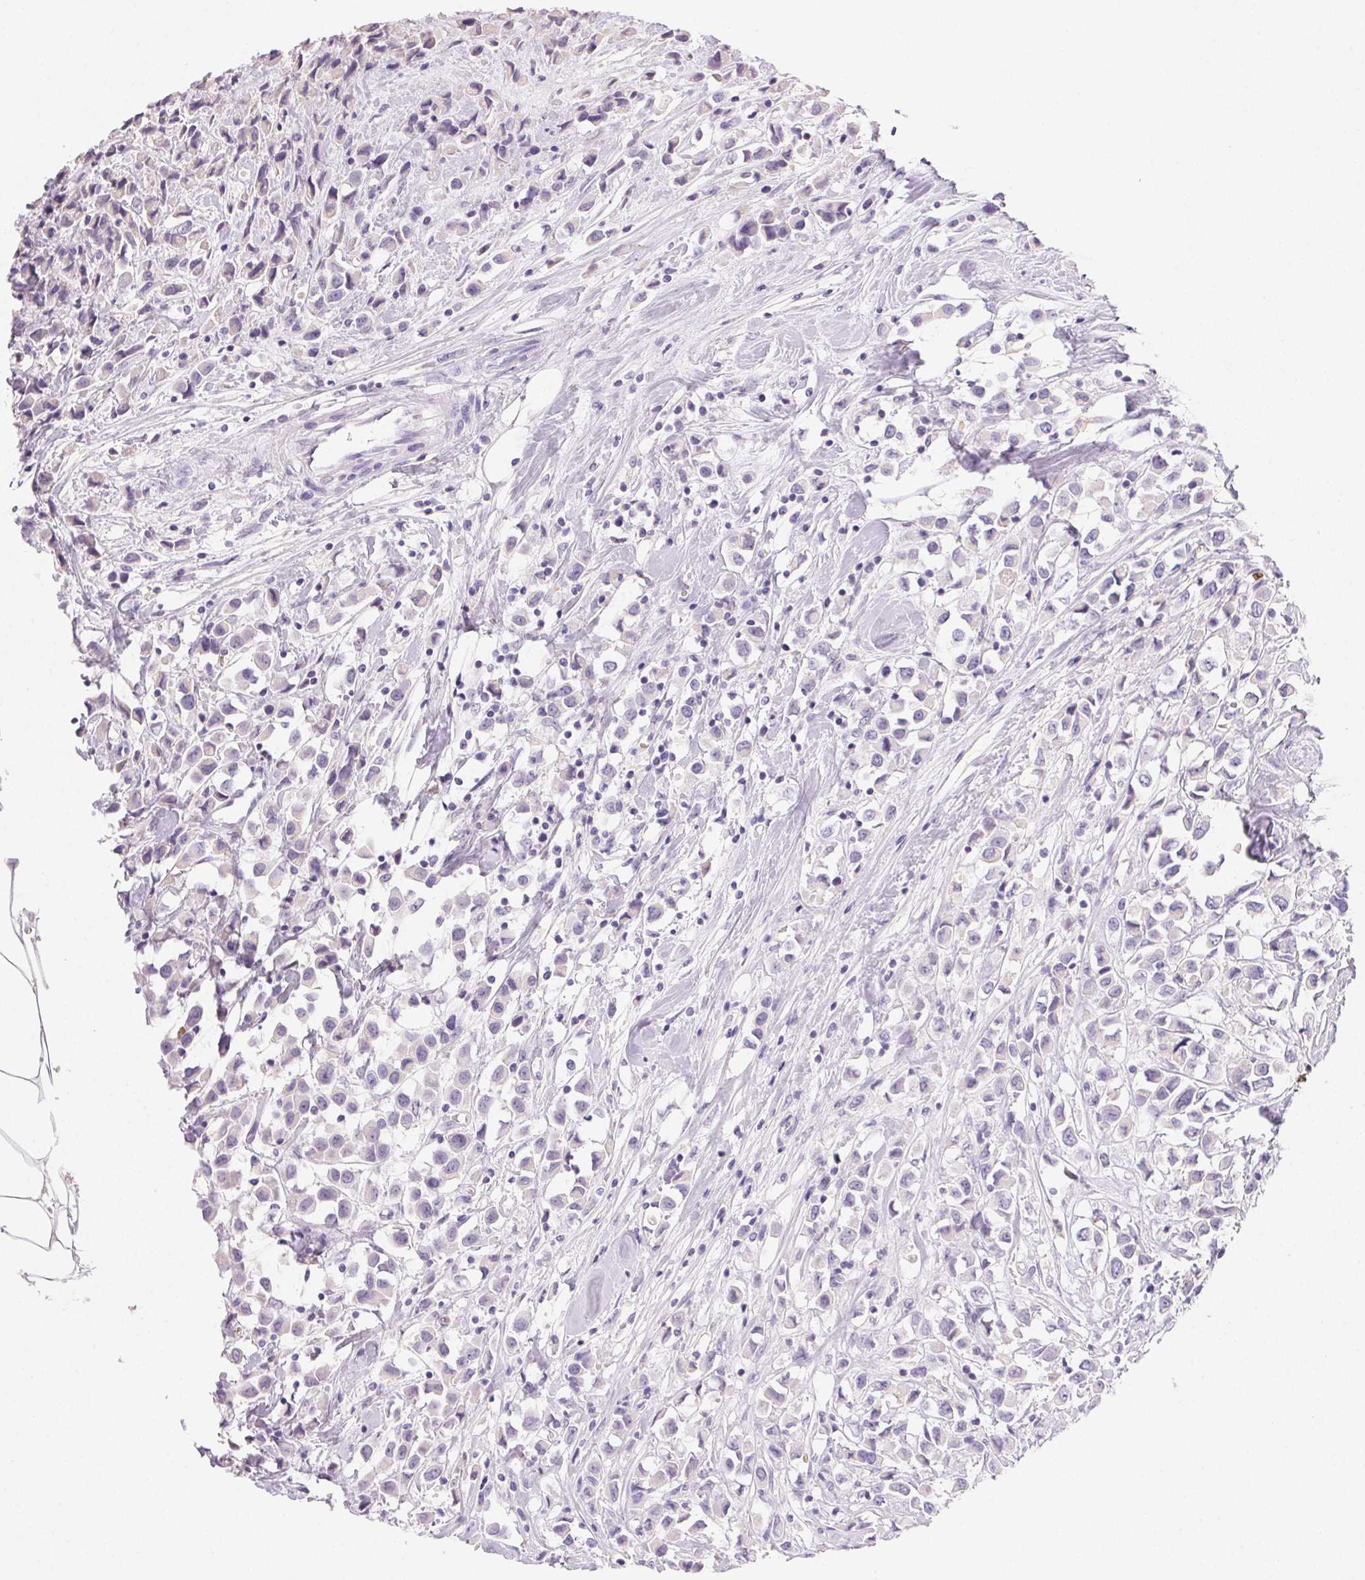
{"staining": {"intensity": "negative", "quantity": "none", "location": "none"}, "tissue": "breast cancer", "cell_type": "Tumor cells", "image_type": "cancer", "snomed": [{"axis": "morphology", "description": "Duct carcinoma"}, {"axis": "topography", "description": "Breast"}], "caption": "Immunohistochemistry image of neoplastic tissue: breast cancer stained with DAB (3,3'-diaminobenzidine) reveals no significant protein staining in tumor cells. (Stains: DAB (3,3'-diaminobenzidine) immunohistochemistry (IHC) with hematoxylin counter stain, Microscopy: brightfield microscopy at high magnification).", "gene": "PADI4", "patient": {"sex": "female", "age": 61}}